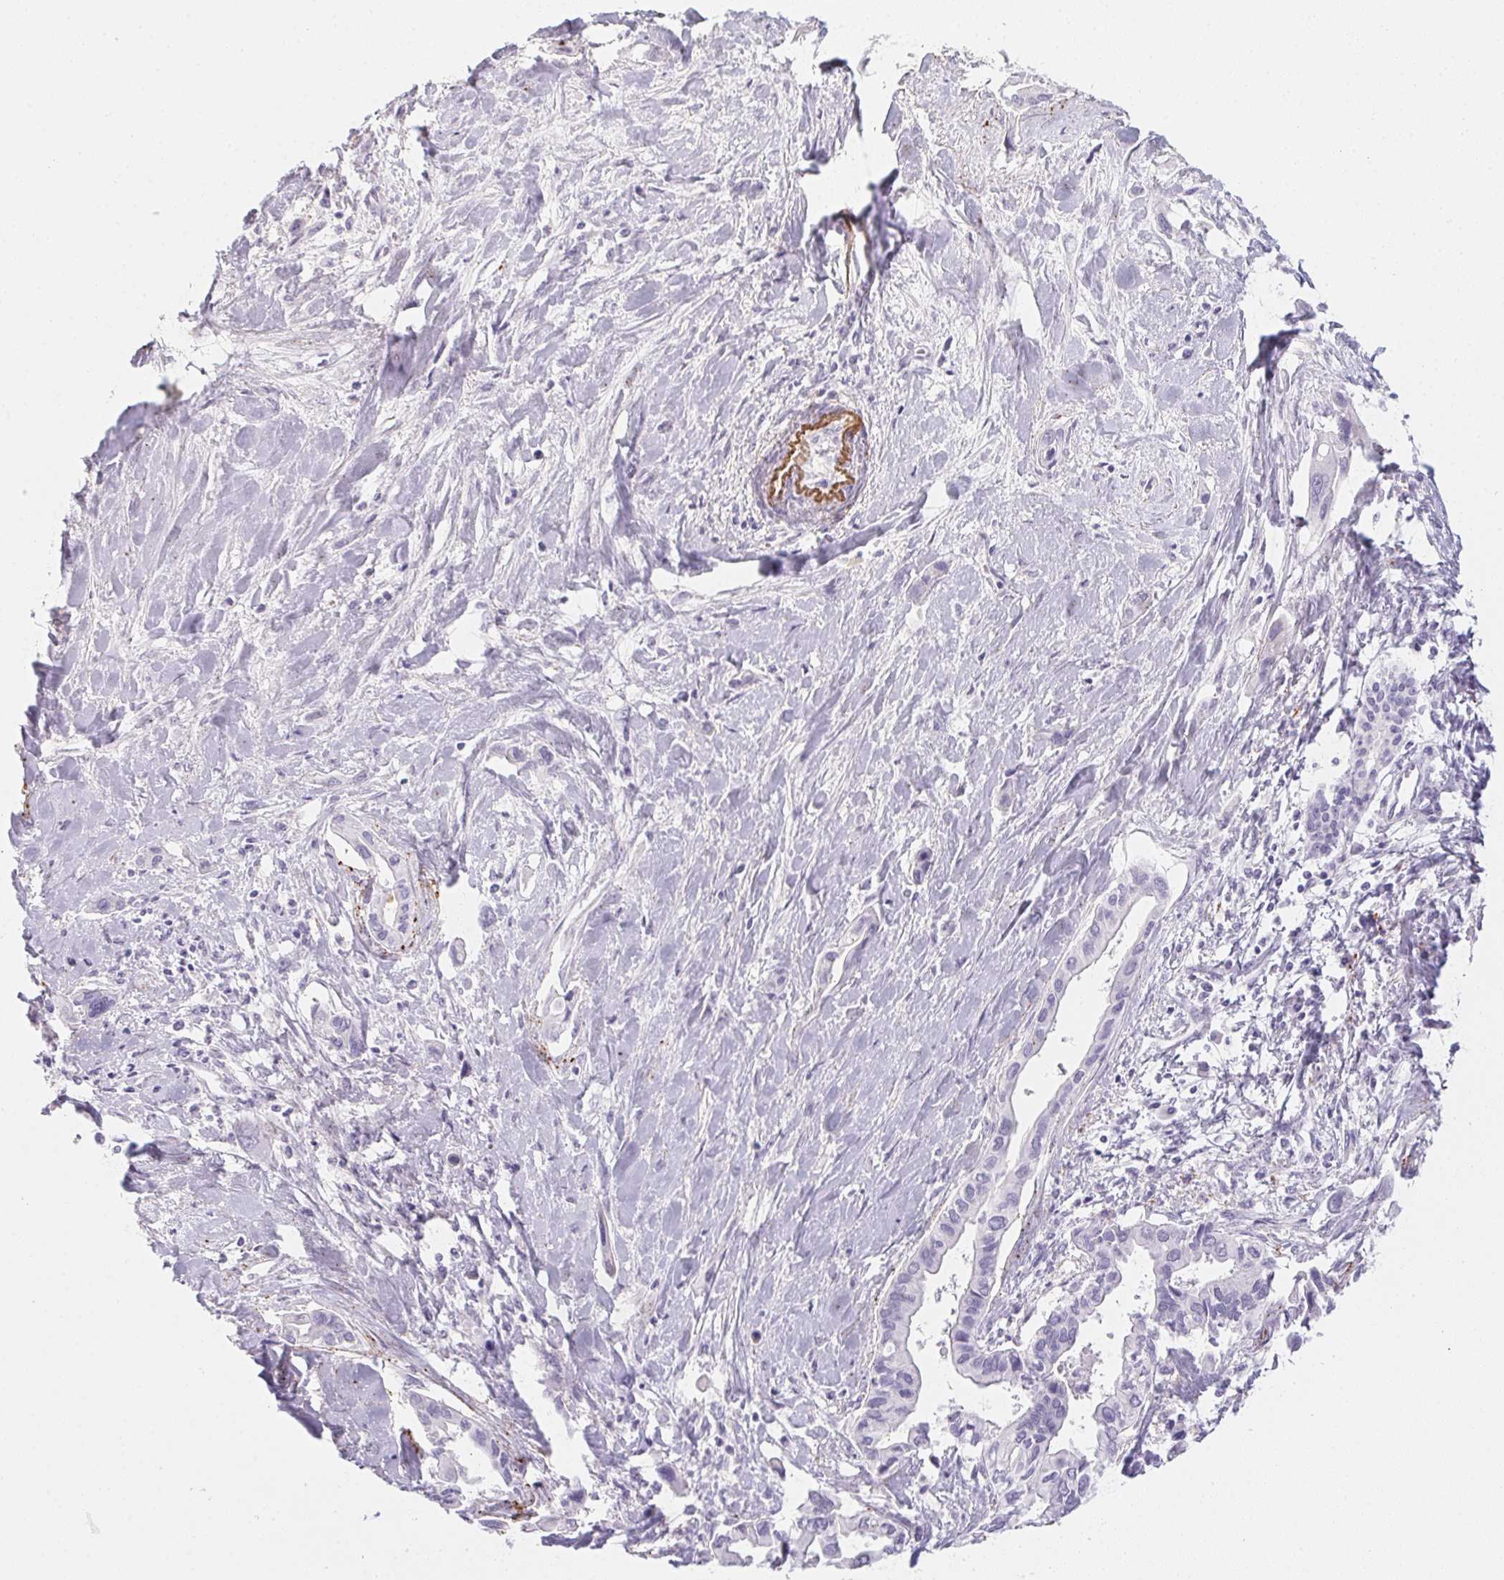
{"staining": {"intensity": "negative", "quantity": "none", "location": "none"}, "tissue": "liver cancer", "cell_type": "Tumor cells", "image_type": "cancer", "snomed": [{"axis": "morphology", "description": "Cholangiocarcinoma"}, {"axis": "topography", "description": "Liver"}], "caption": "IHC photomicrograph of neoplastic tissue: liver cholangiocarcinoma stained with DAB exhibits no significant protein positivity in tumor cells.", "gene": "MYL4", "patient": {"sex": "female", "age": 64}}